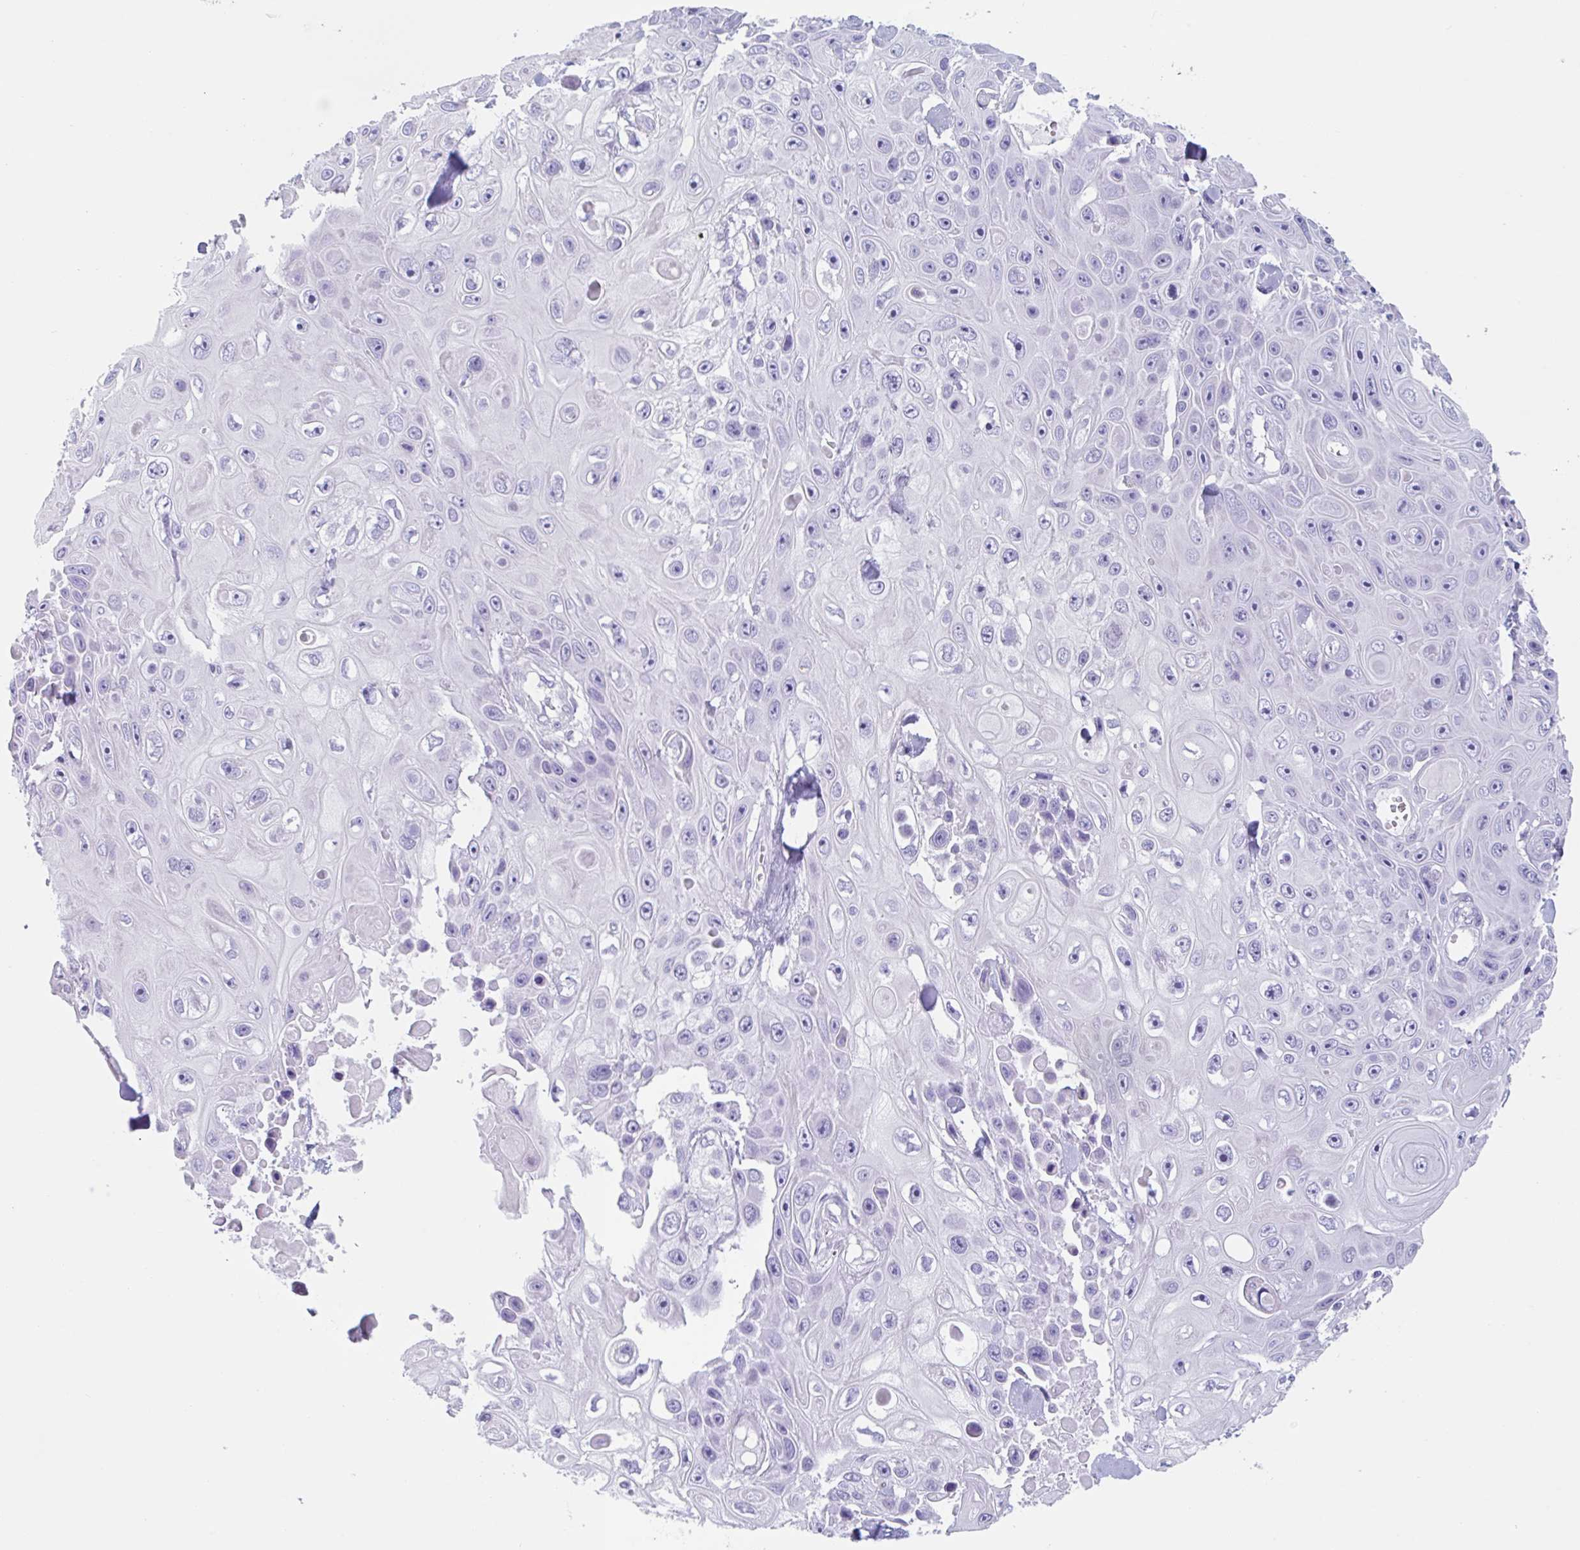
{"staining": {"intensity": "negative", "quantity": "none", "location": "none"}, "tissue": "skin cancer", "cell_type": "Tumor cells", "image_type": "cancer", "snomed": [{"axis": "morphology", "description": "Squamous cell carcinoma, NOS"}, {"axis": "topography", "description": "Skin"}], "caption": "This is an IHC histopathology image of human squamous cell carcinoma (skin). There is no expression in tumor cells.", "gene": "TAS2R41", "patient": {"sex": "male", "age": 82}}